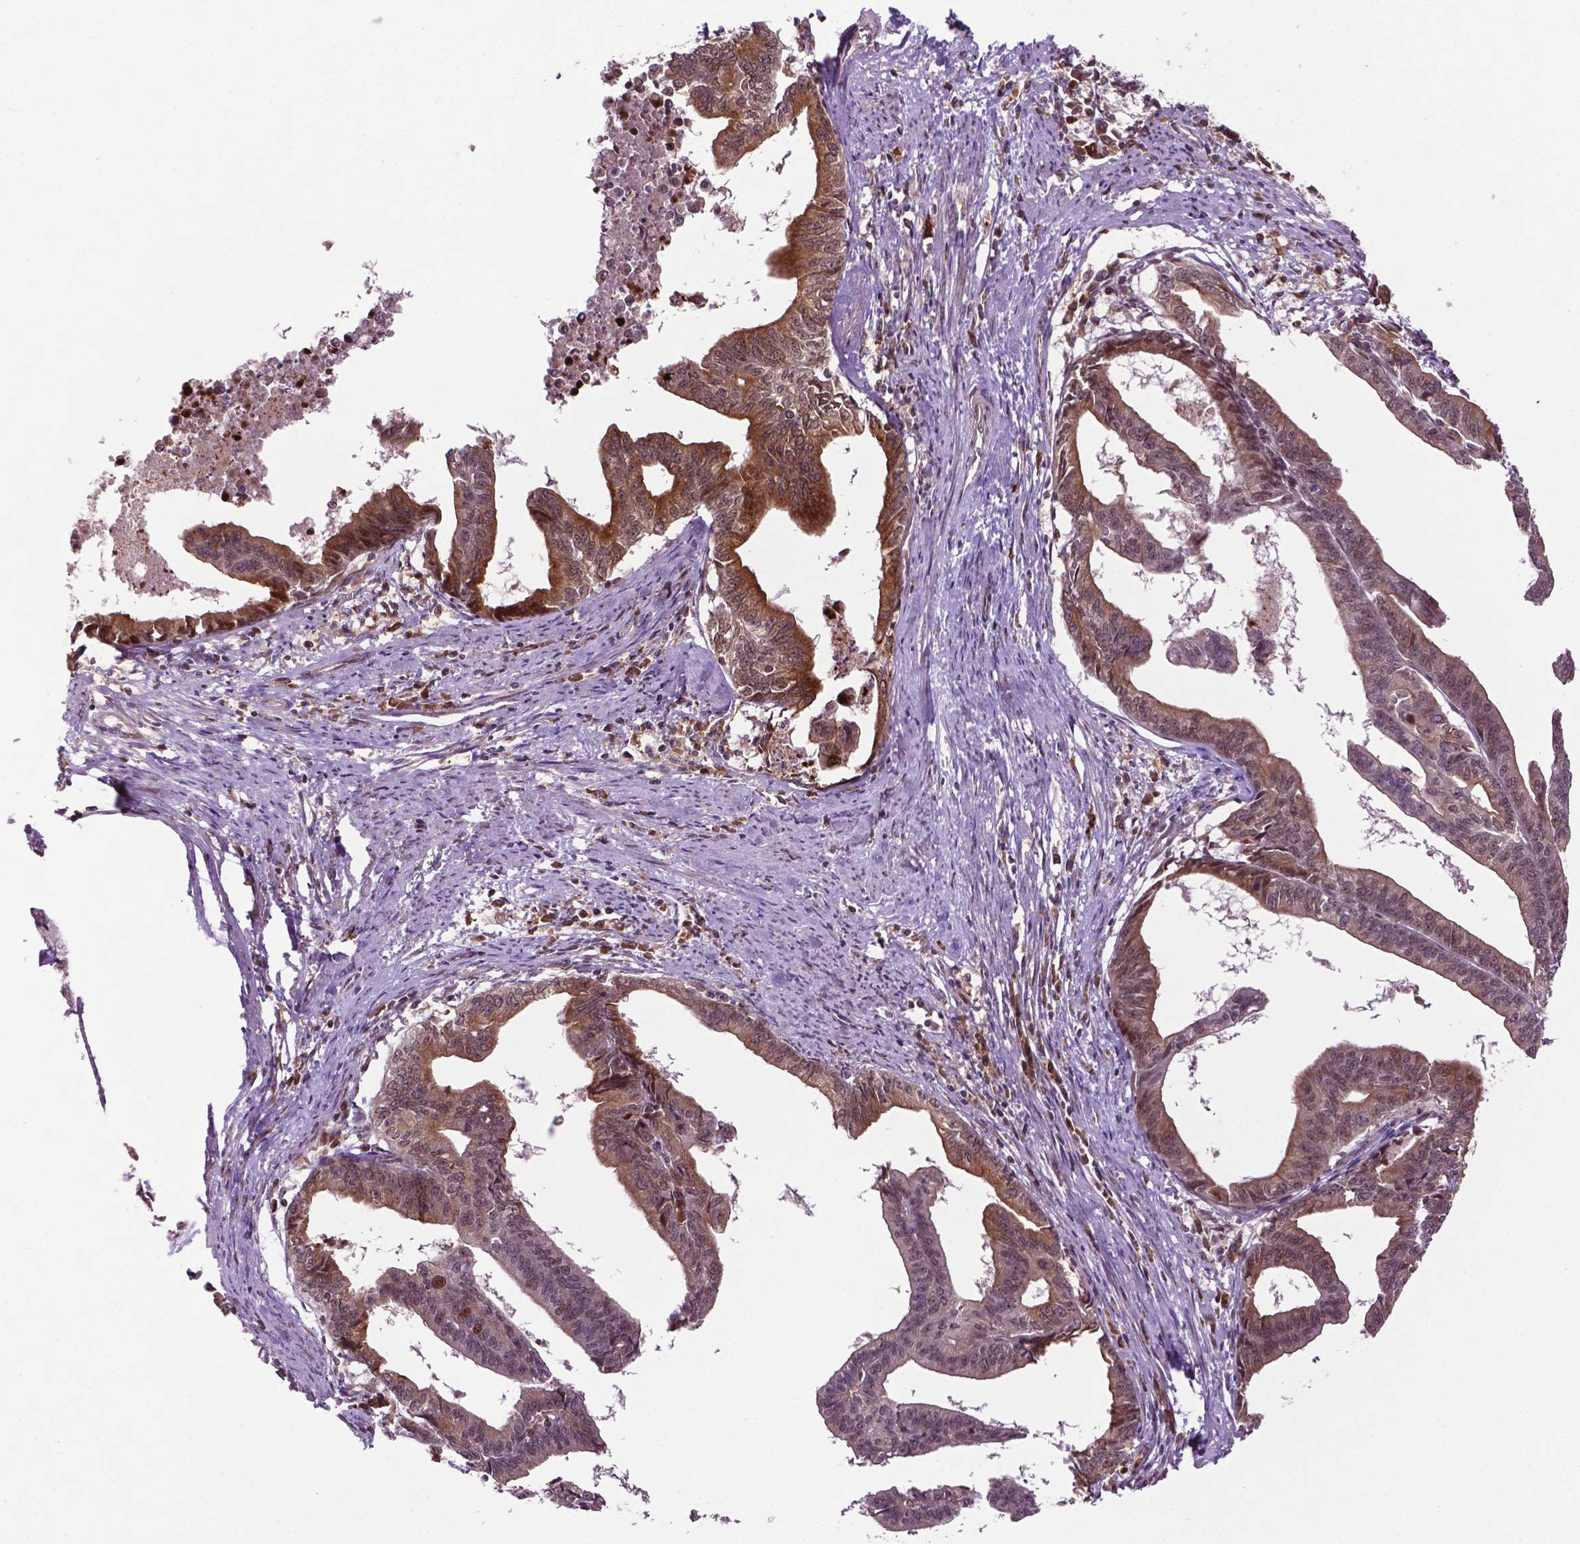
{"staining": {"intensity": "moderate", "quantity": ">75%", "location": "cytoplasmic/membranous,nuclear"}, "tissue": "endometrial cancer", "cell_type": "Tumor cells", "image_type": "cancer", "snomed": [{"axis": "morphology", "description": "Adenocarcinoma, NOS"}, {"axis": "topography", "description": "Endometrium"}], "caption": "Protein expression analysis of human endometrial cancer reveals moderate cytoplasmic/membranous and nuclear staining in approximately >75% of tumor cells. The protein of interest is shown in brown color, while the nuclei are stained blue.", "gene": "TMX2", "patient": {"sex": "female", "age": 65}}